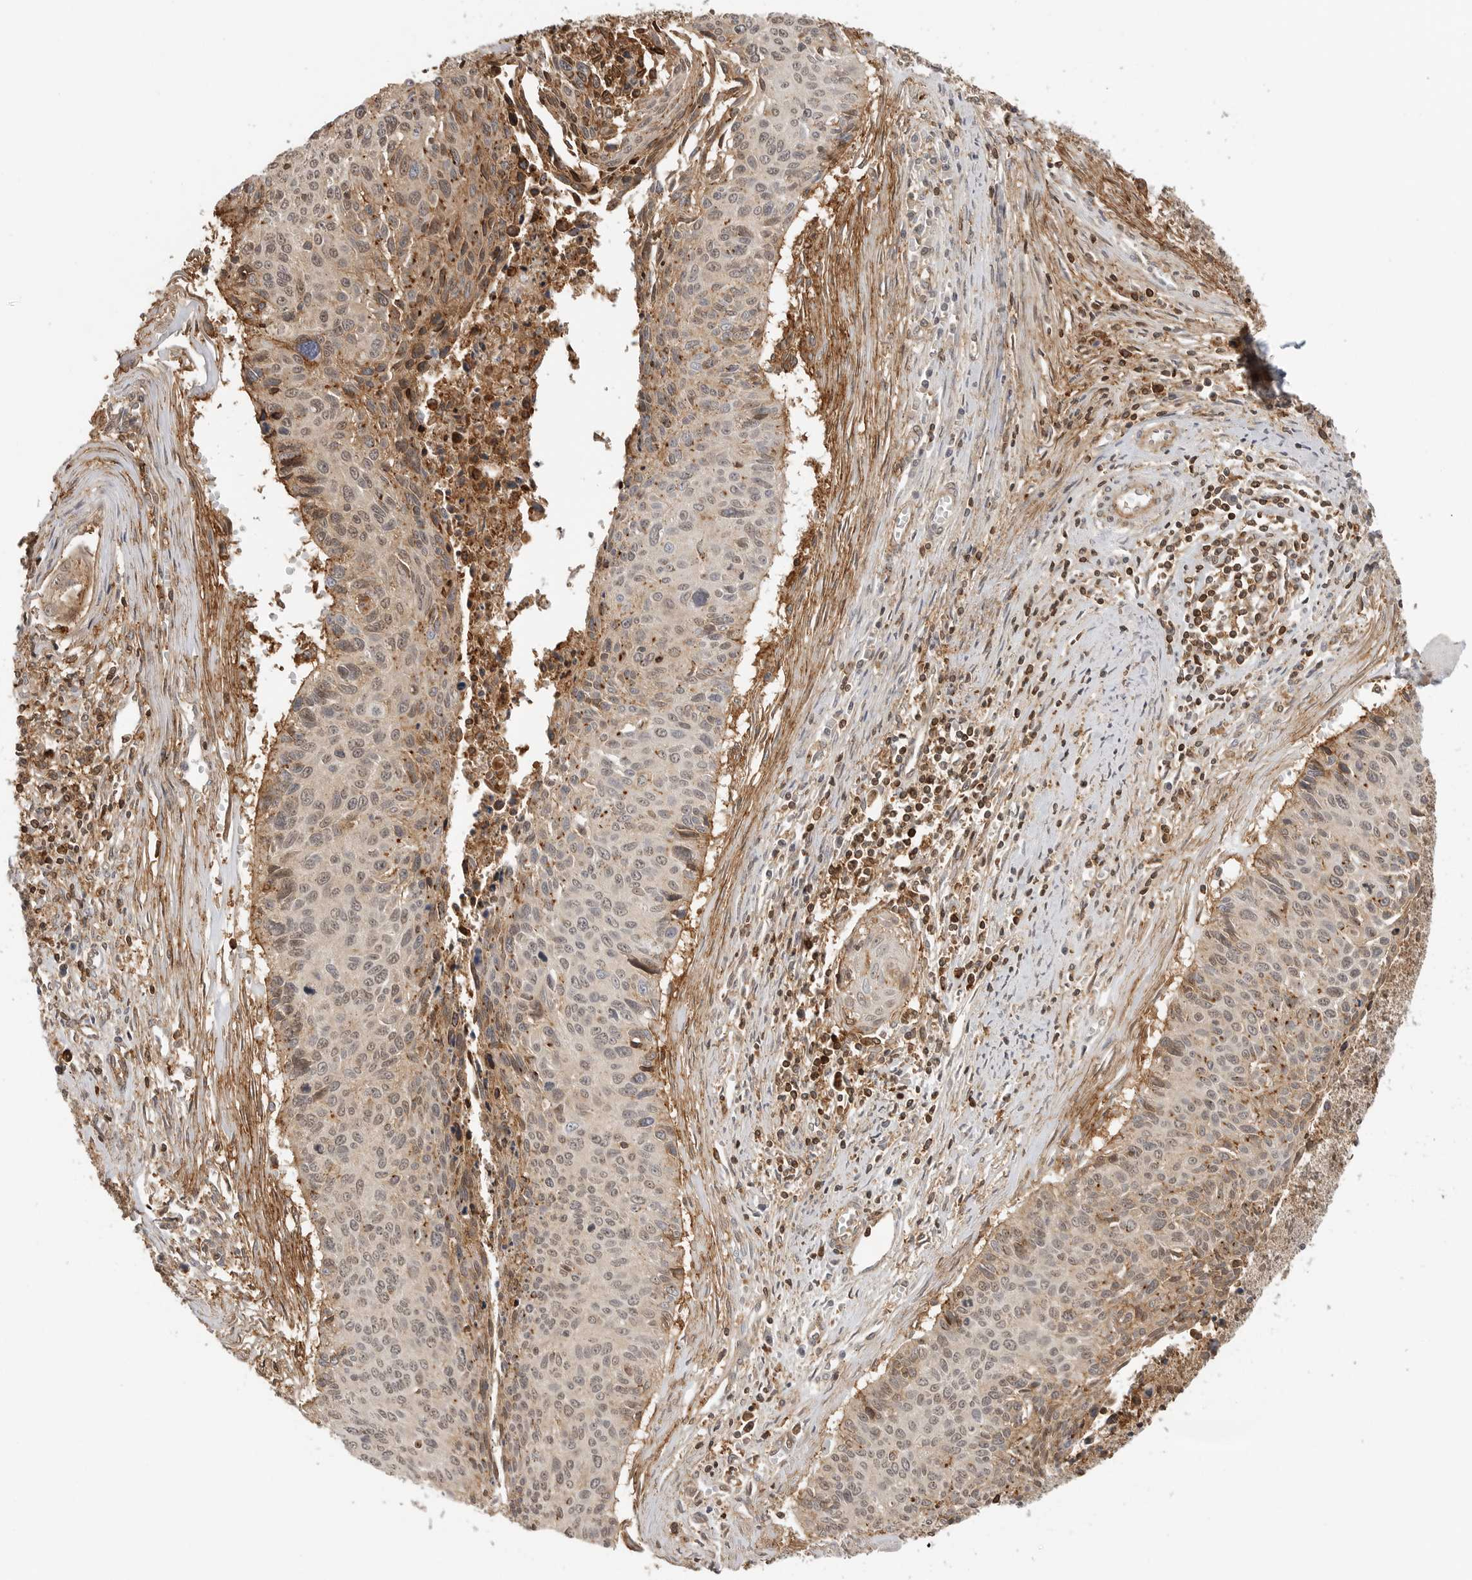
{"staining": {"intensity": "moderate", "quantity": ">75%", "location": "cytoplasmic/membranous,nuclear"}, "tissue": "cervical cancer", "cell_type": "Tumor cells", "image_type": "cancer", "snomed": [{"axis": "morphology", "description": "Squamous cell carcinoma, NOS"}, {"axis": "topography", "description": "Cervix"}], "caption": "Moderate cytoplasmic/membranous and nuclear protein positivity is identified in about >75% of tumor cells in cervical cancer (squamous cell carcinoma). (DAB IHC, brown staining for protein, blue staining for nuclei).", "gene": "ANXA11", "patient": {"sex": "female", "age": 55}}